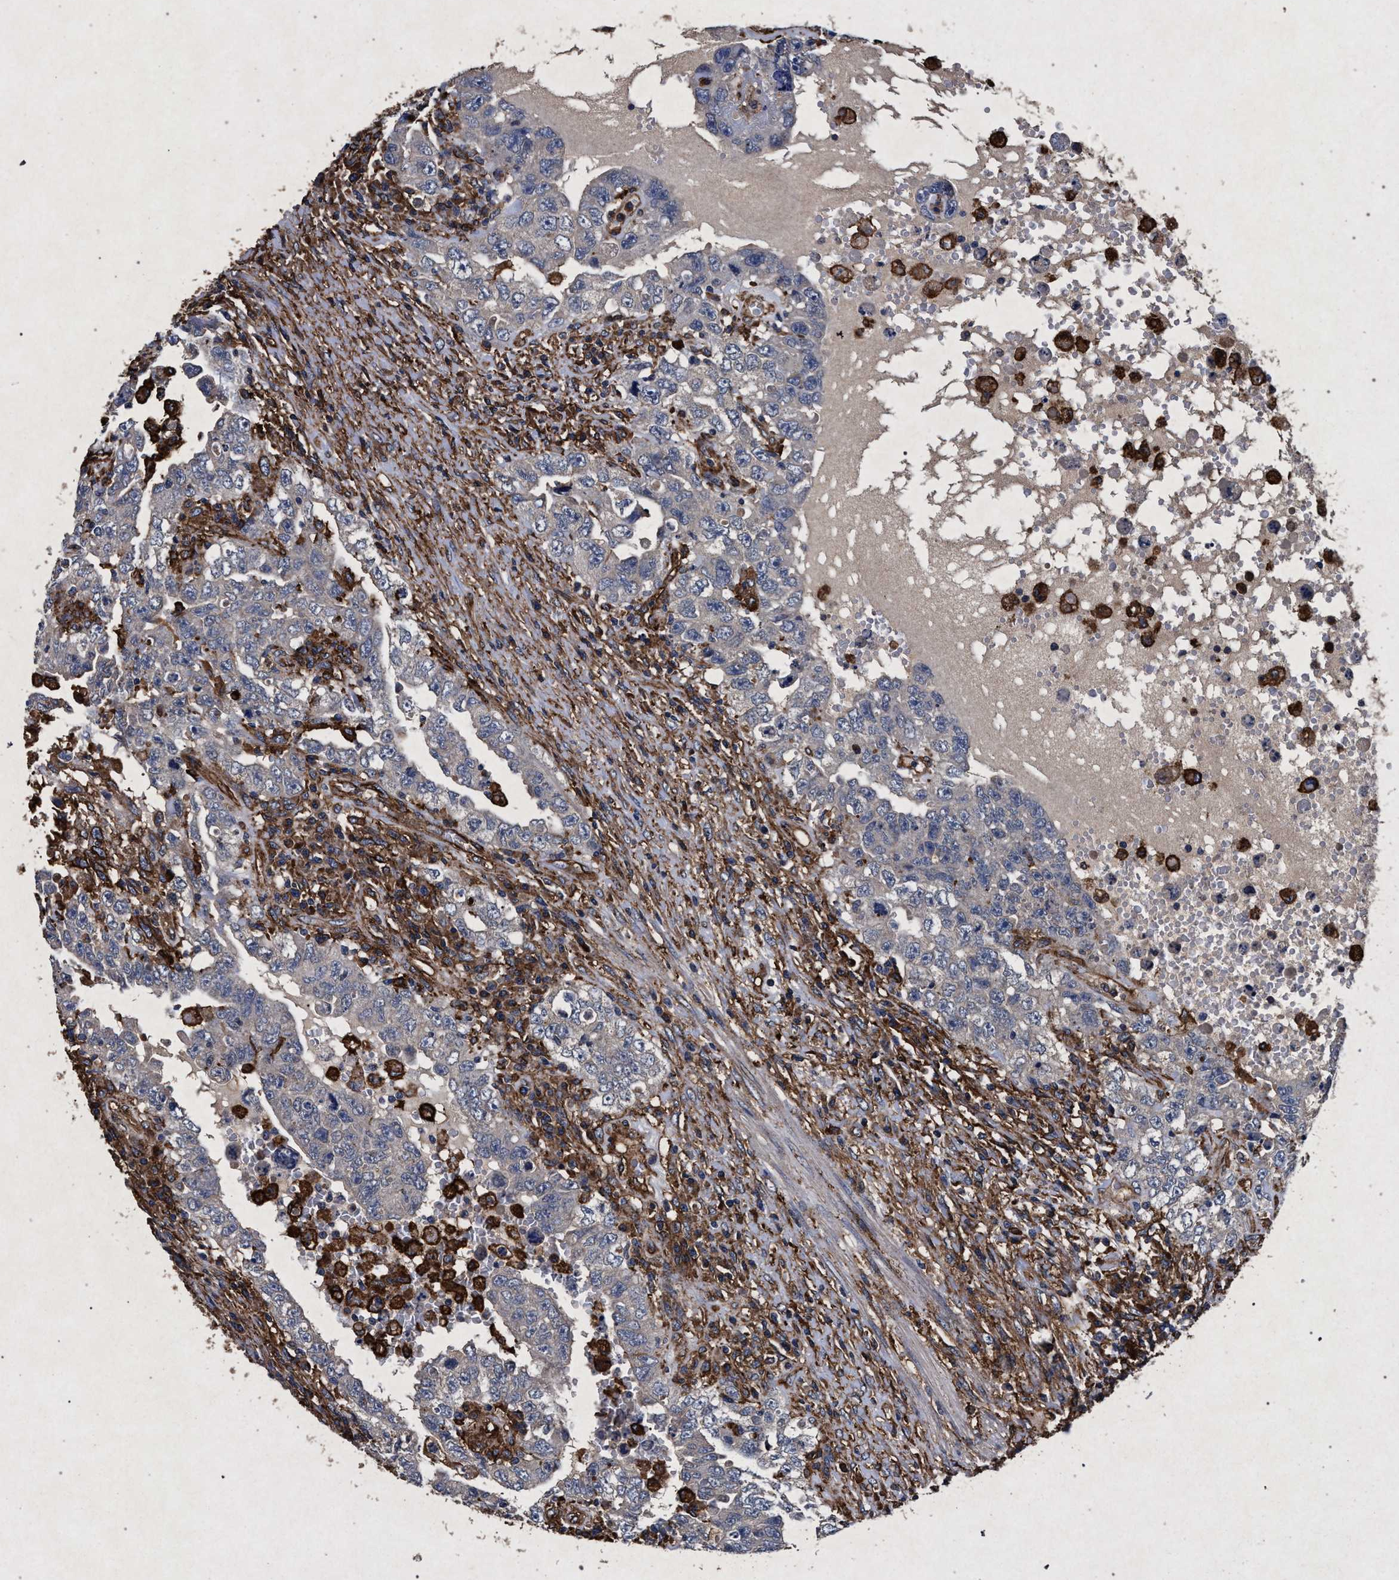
{"staining": {"intensity": "negative", "quantity": "none", "location": "none"}, "tissue": "testis cancer", "cell_type": "Tumor cells", "image_type": "cancer", "snomed": [{"axis": "morphology", "description": "Carcinoma, Embryonal, NOS"}, {"axis": "topography", "description": "Testis"}], "caption": "The IHC photomicrograph has no significant positivity in tumor cells of embryonal carcinoma (testis) tissue.", "gene": "MARCKS", "patient": {"sex": "male", "age": 26}}